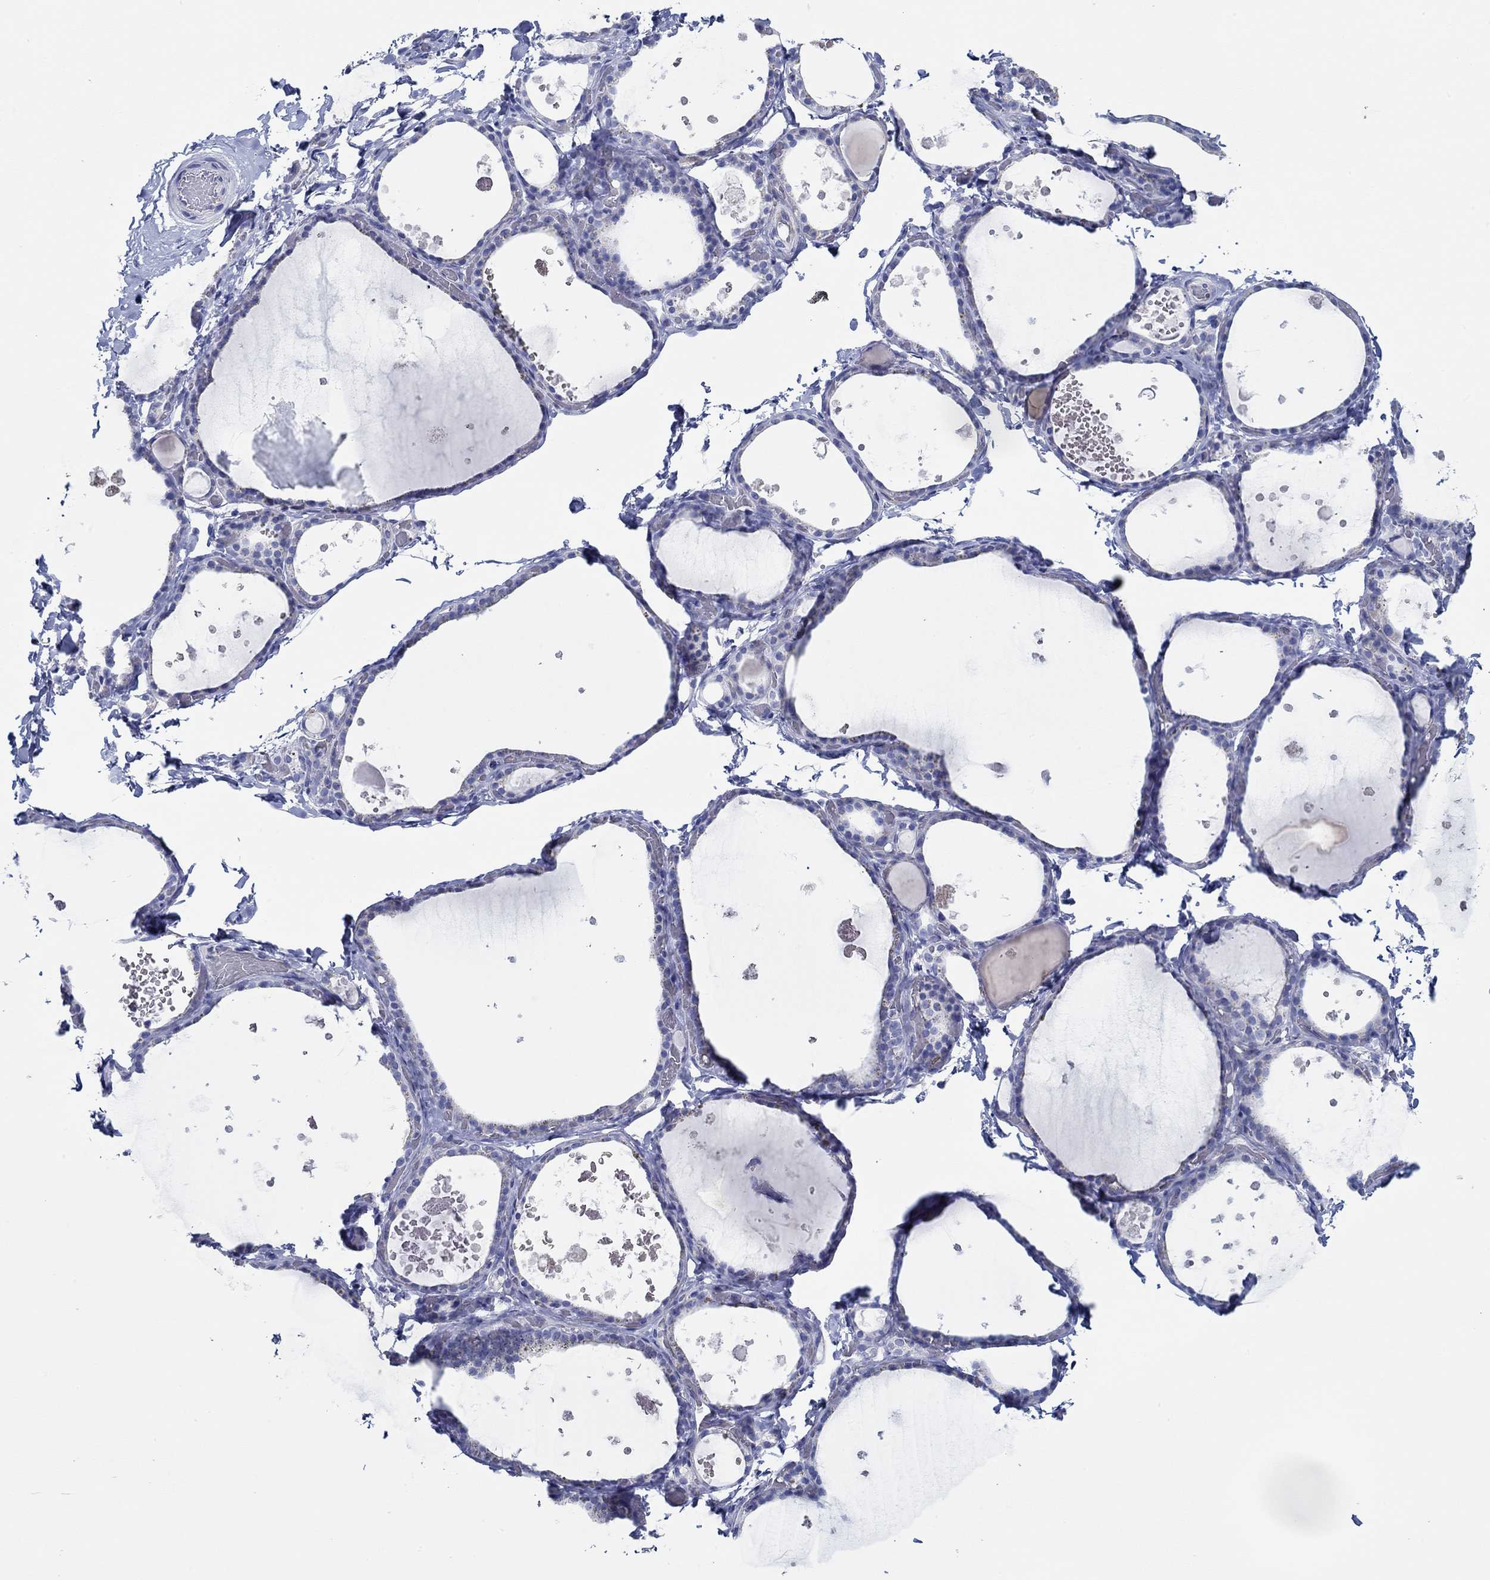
{"staining": {"intensity": "negative", "quantity": "none", "location": "none"}, "tissue": "thyroid gland", "cell_type": "Glandular cells", "image_type": "normal", "snomed": [{"axis": "morphology", "description": "Normal tissue, NOS"}, {"axis": "topography", "description": "Thyroid gland"}], "caption": "Histopathology image shows no protein expression in glandular cells of unremarkable thyroid gland.", "gene": "IGFBP6", "patient": {"sex": "female", "age": 56}}